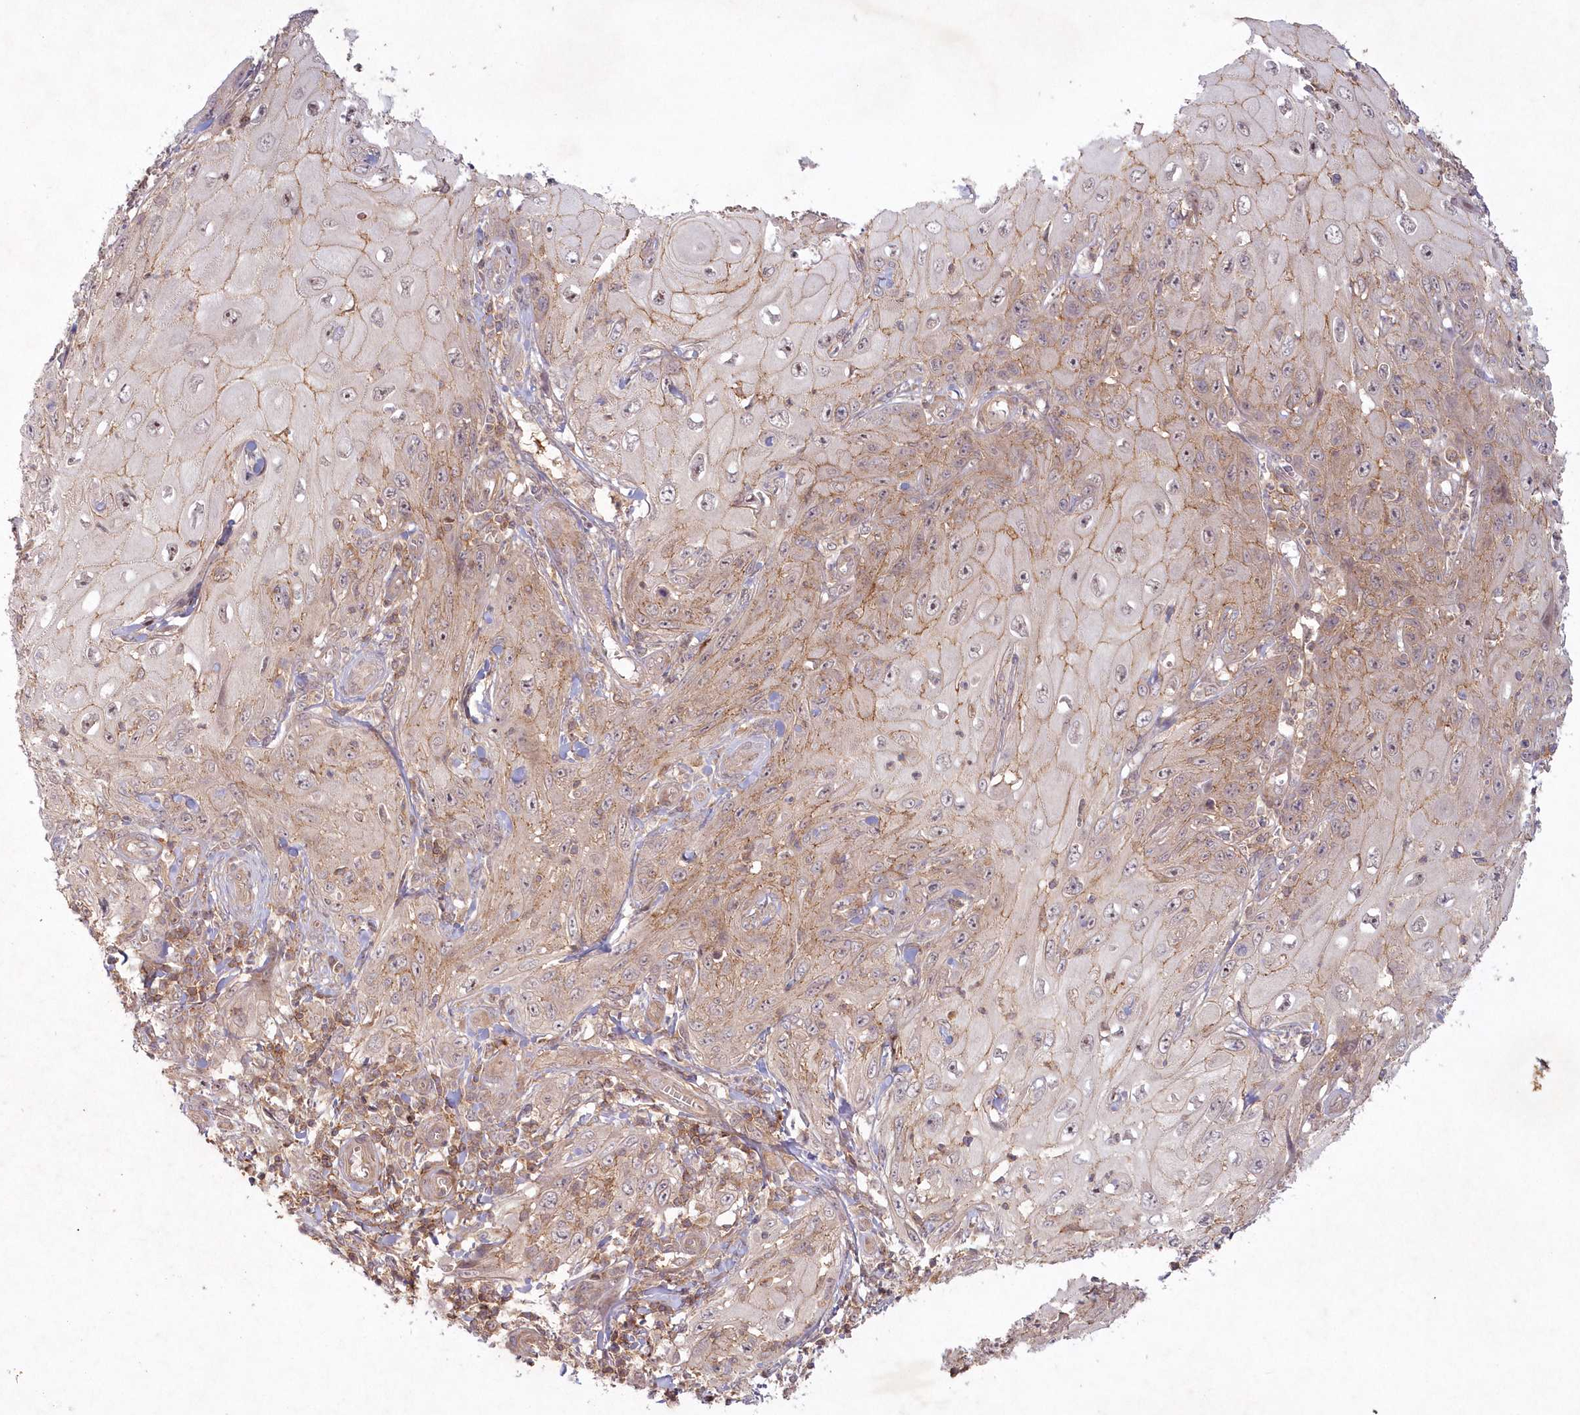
{"staining": {"intensity": "weak", "quantity": "25%-75%", "location": "cytoplasmic/membranous"}, "tissue": "skin cancer", "cell_type": "Tumor cells", "image_type": "cancer", "snomed": [{"axis": "morphology", "description": "Squamous cell carcinoma, NOS"}, {"axis": "topography", "description": "Skin"}], "caption": "Skin cancer (squamous cell carcinoma) stained for a protein exhibits weak cytoplasmic/membranous positivity in tumor cells.", "gene": "TOGARAM2", "patient": {"sex": "female", "age": 73}}